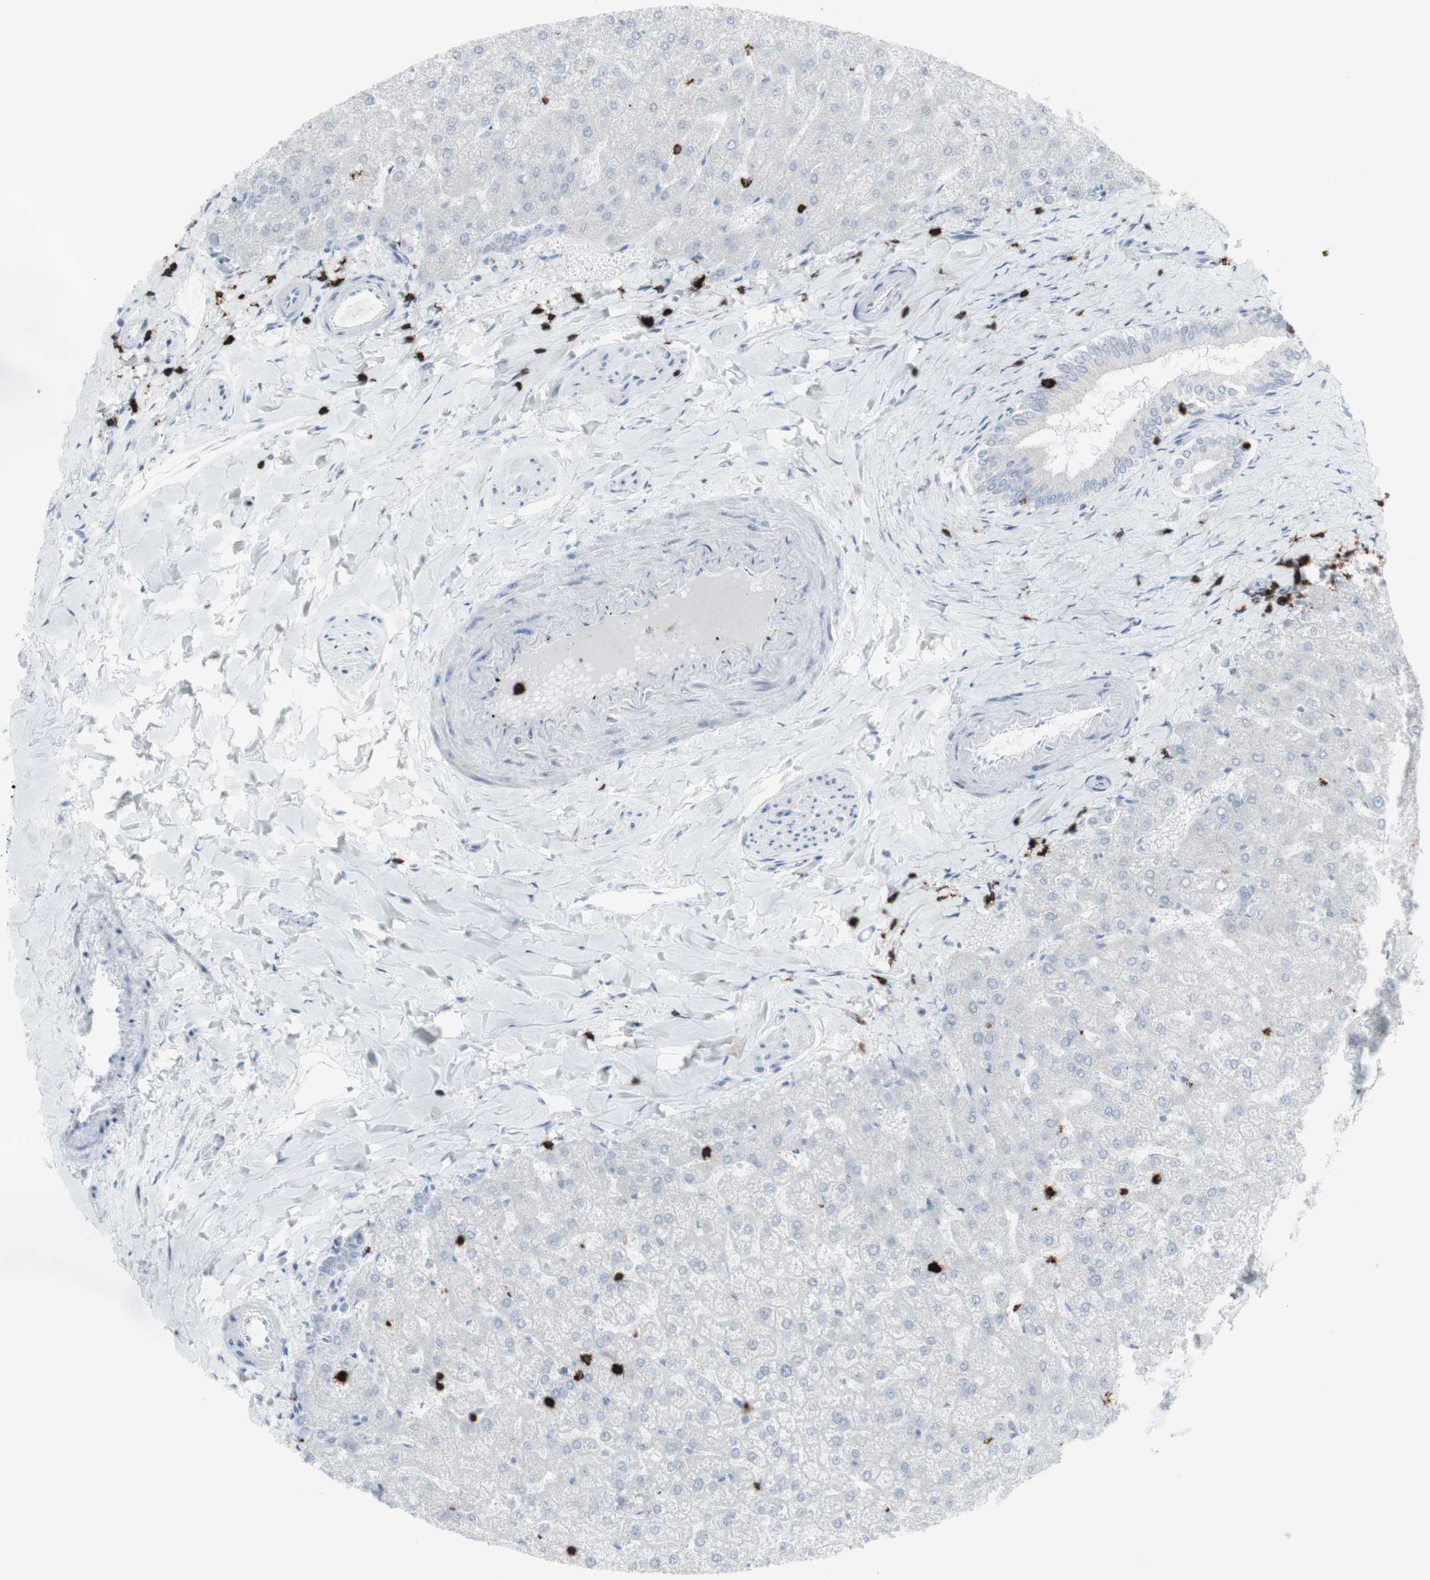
{"staining": {"intensity": "negative", "quantity": "none", "location": "none"}, "tissue": "liver", "cell_type": "Cholangiocytes", "image_type": "normal", "snomed": [{"axis": "morphology", "description": "Normal tissue, NOS"}, {"axis": "topography", "description": "Liver"}], "caption": "There is no significant positivity in cholangiocytes of liver.", "gene": "CD247", "patient": {"sex": "female", "age": 32}}